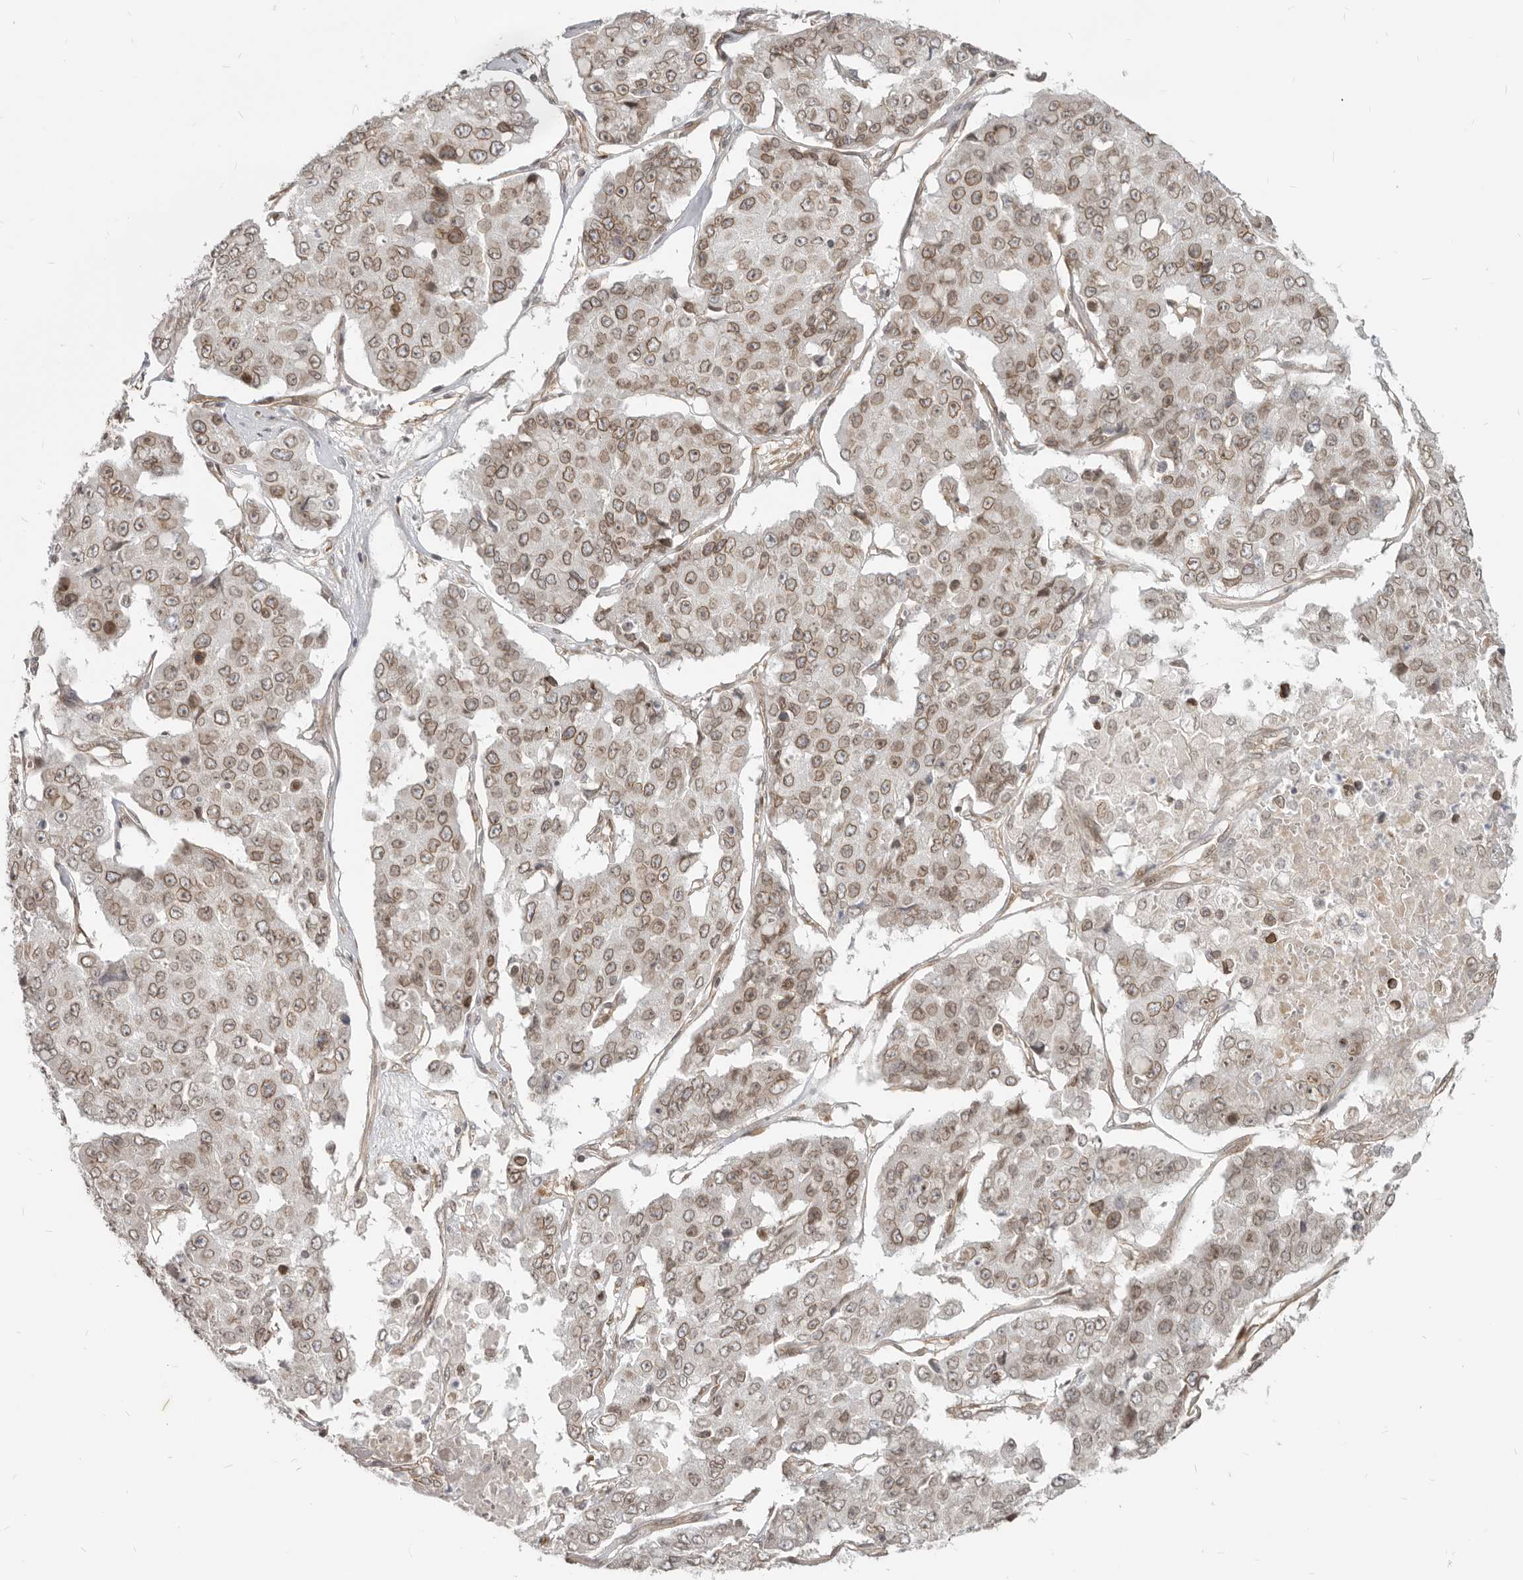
{"staining": {"intensity": "moderate", "quantity": ">75%", "location": "cytoplasmic/membranous,nuclear"}, "tissue": "pancreatic cancer", "cell_type": "Tumor cells", "image_type": "cancer", "snomed": [{"axis": "morphology", "description": "Adenocarcinoma, NOS"}, {"axis": "topography", "description": "Pancreas"}], "caption": "Immunohistochemistry staining of adenocarcinoma (pancreatic), which shows medium levels of moderate cytoplasmic/membranous and nuclear expression in approximately >75% of tumor cells indicating moderate cytoplasmic/membranous and nuclear protein positivity. The staining was performed using DAB (brown) for protein detection and nuclei were counterstained in hematoxylin (blue).", "gene": "NUP153", "patient": {"sex": "male", "age": 50}}